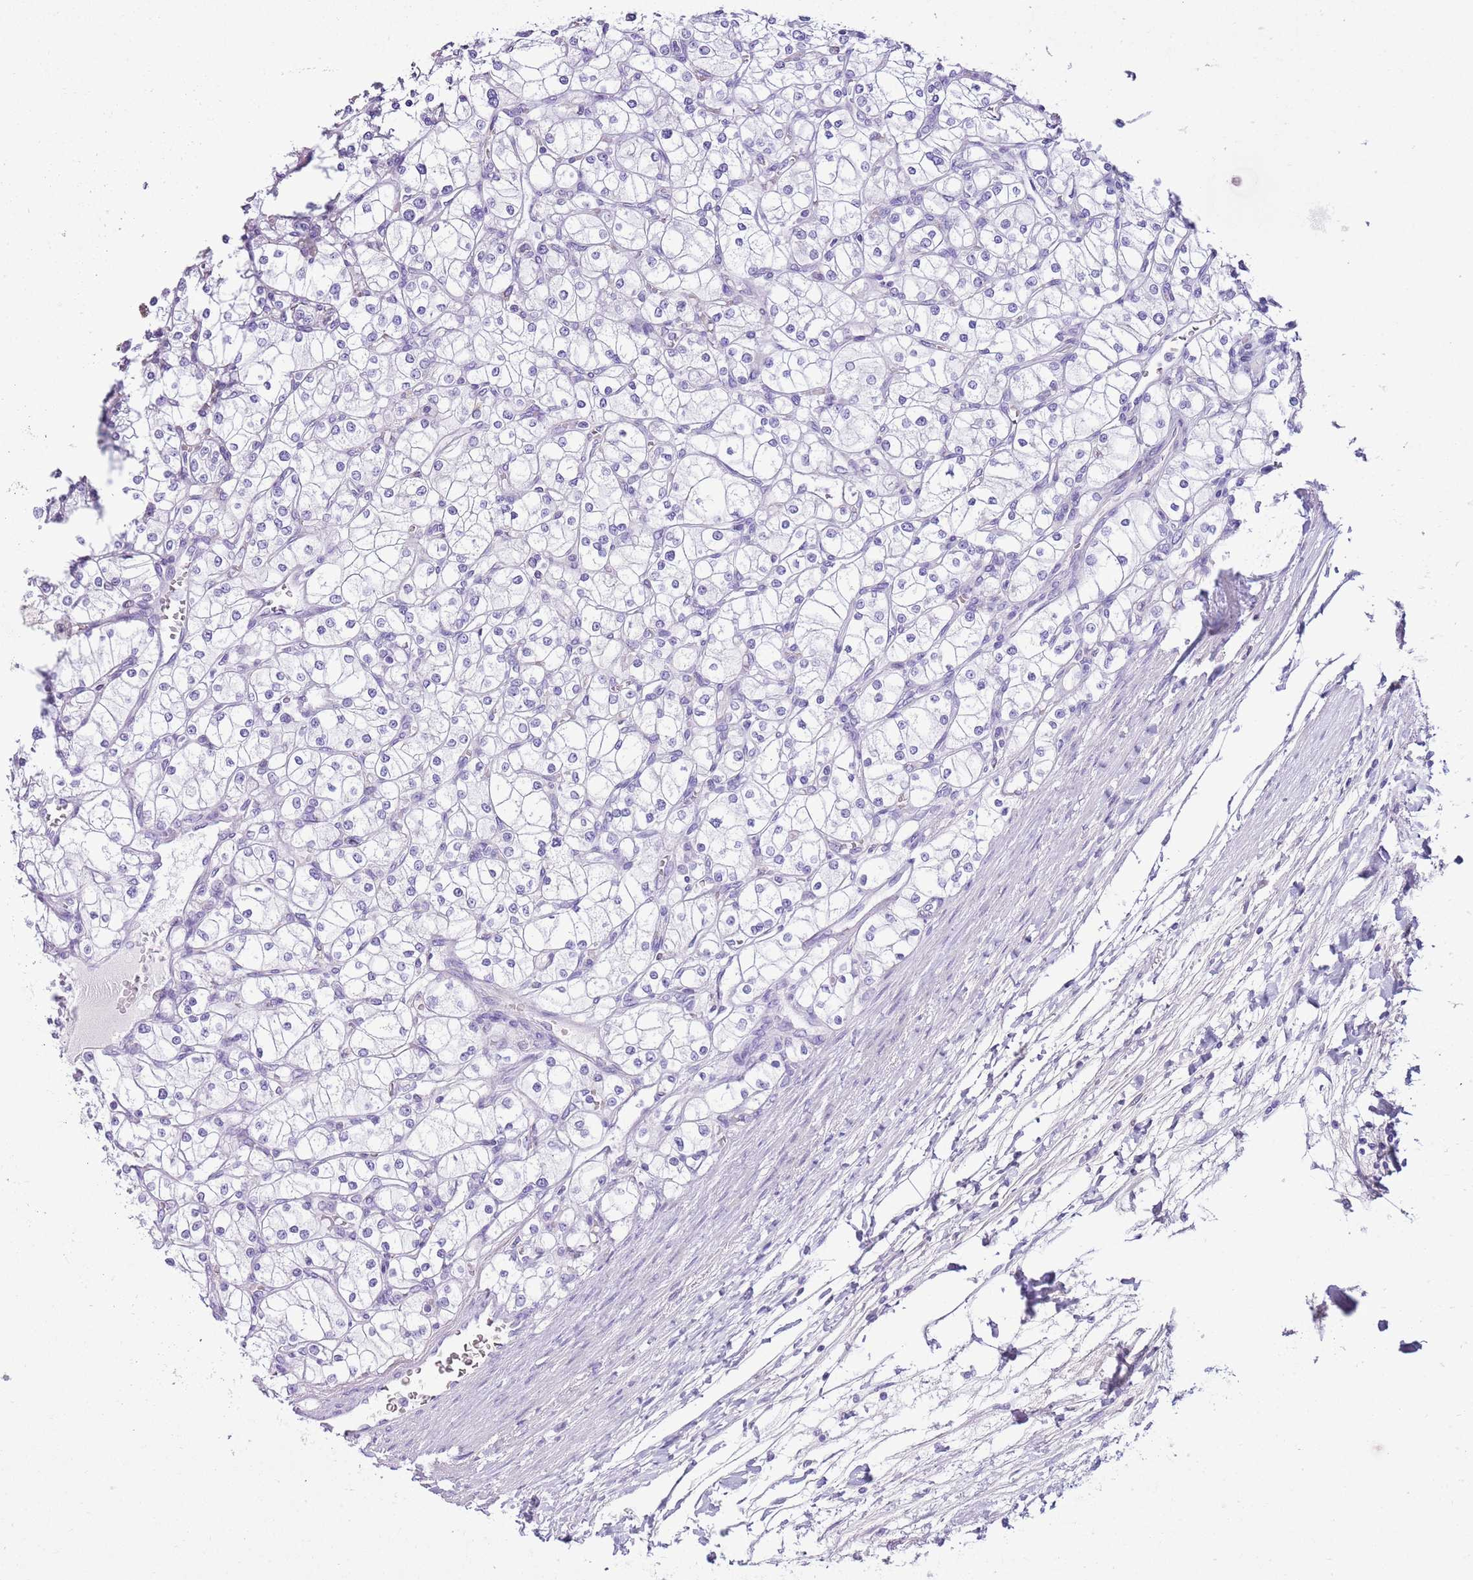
{"staining": {"intensity": "negative", "quantity": "none", "location": "none"}, "tissue": "renal cancer", "cell_type": "Tumor cells", "image_type": "cancer", "snomed": [{"axis": "morphology", "description": "Adenocarcinoma, NOS"}, {"axis": "topography", "description": "Kidney"}], "caption": "Immunohistochemistry of human renal cancer (adenocarcinoma) exhibits no positivity in tumor cells.", "gene": "ZNF697", "patient": {"sex": "male", "age": 80}}